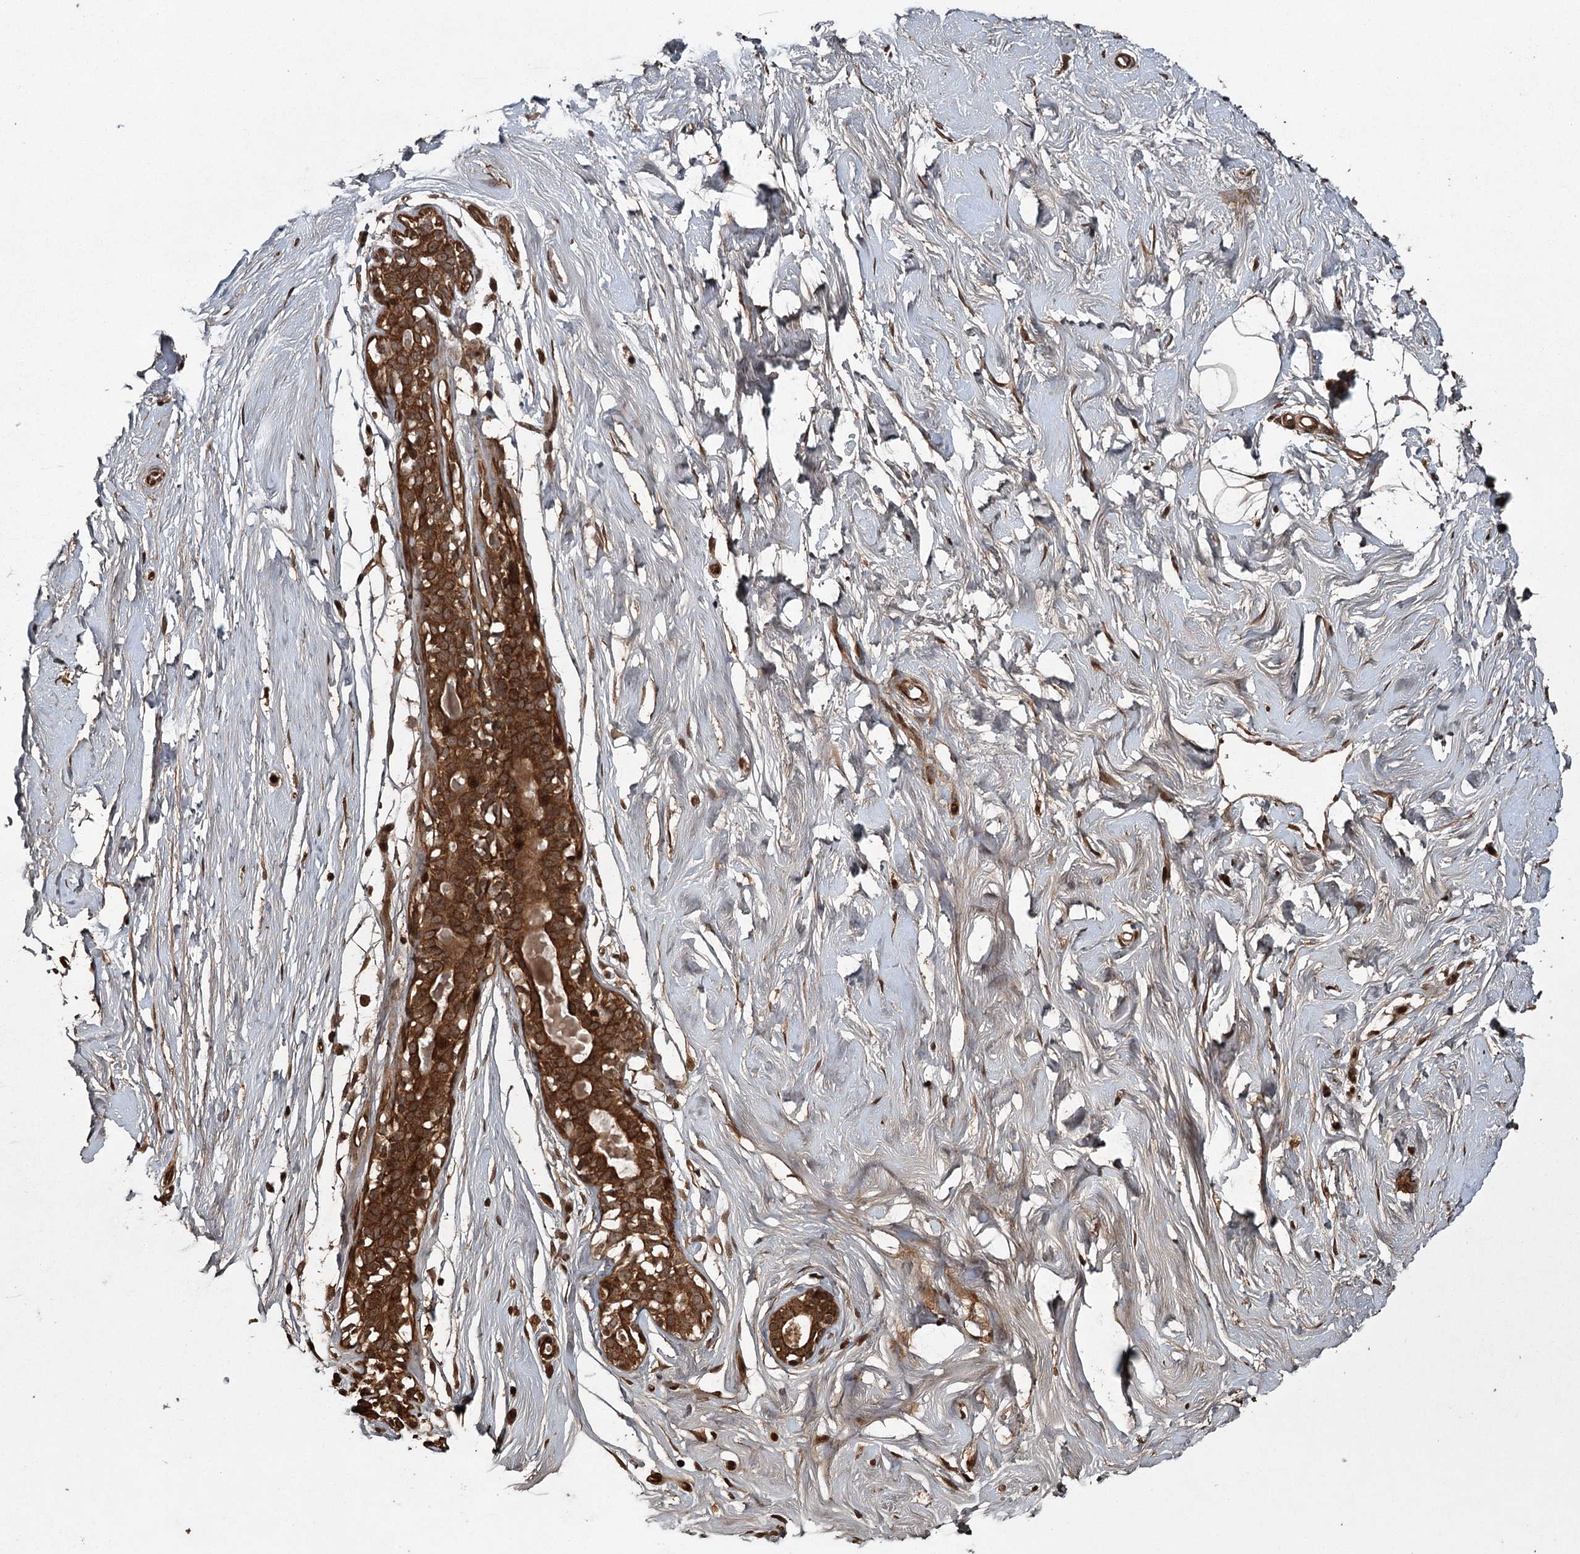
{"staining": {"intensity": "moderate", "quantity": ">75%", "location": "cytoplasmic/membranous"}, "tissue": "breast", "cell_type": "Adipocytes", "image_type": "normal", "snomed": [{"axis": "morphology", "description": "Normal tissue, NOS"}, {"axis": "morphology", "description": "Adenoma, NOS"}, {"axis": "topography", "description": "Breast"}], "caption": "Unremarkable breast was stained to show a protein in brown. There is medium levels of moderate cytoplasmic/membranous positivity in approximately >75% of adipocytes. The protein of interest is stained brown, and the nuclei are stained in blue (DAB IHC with brightfield microscopy, high magnification).", "gene": "RPAP3", "patient": {"sex": "female", "age": 23}}